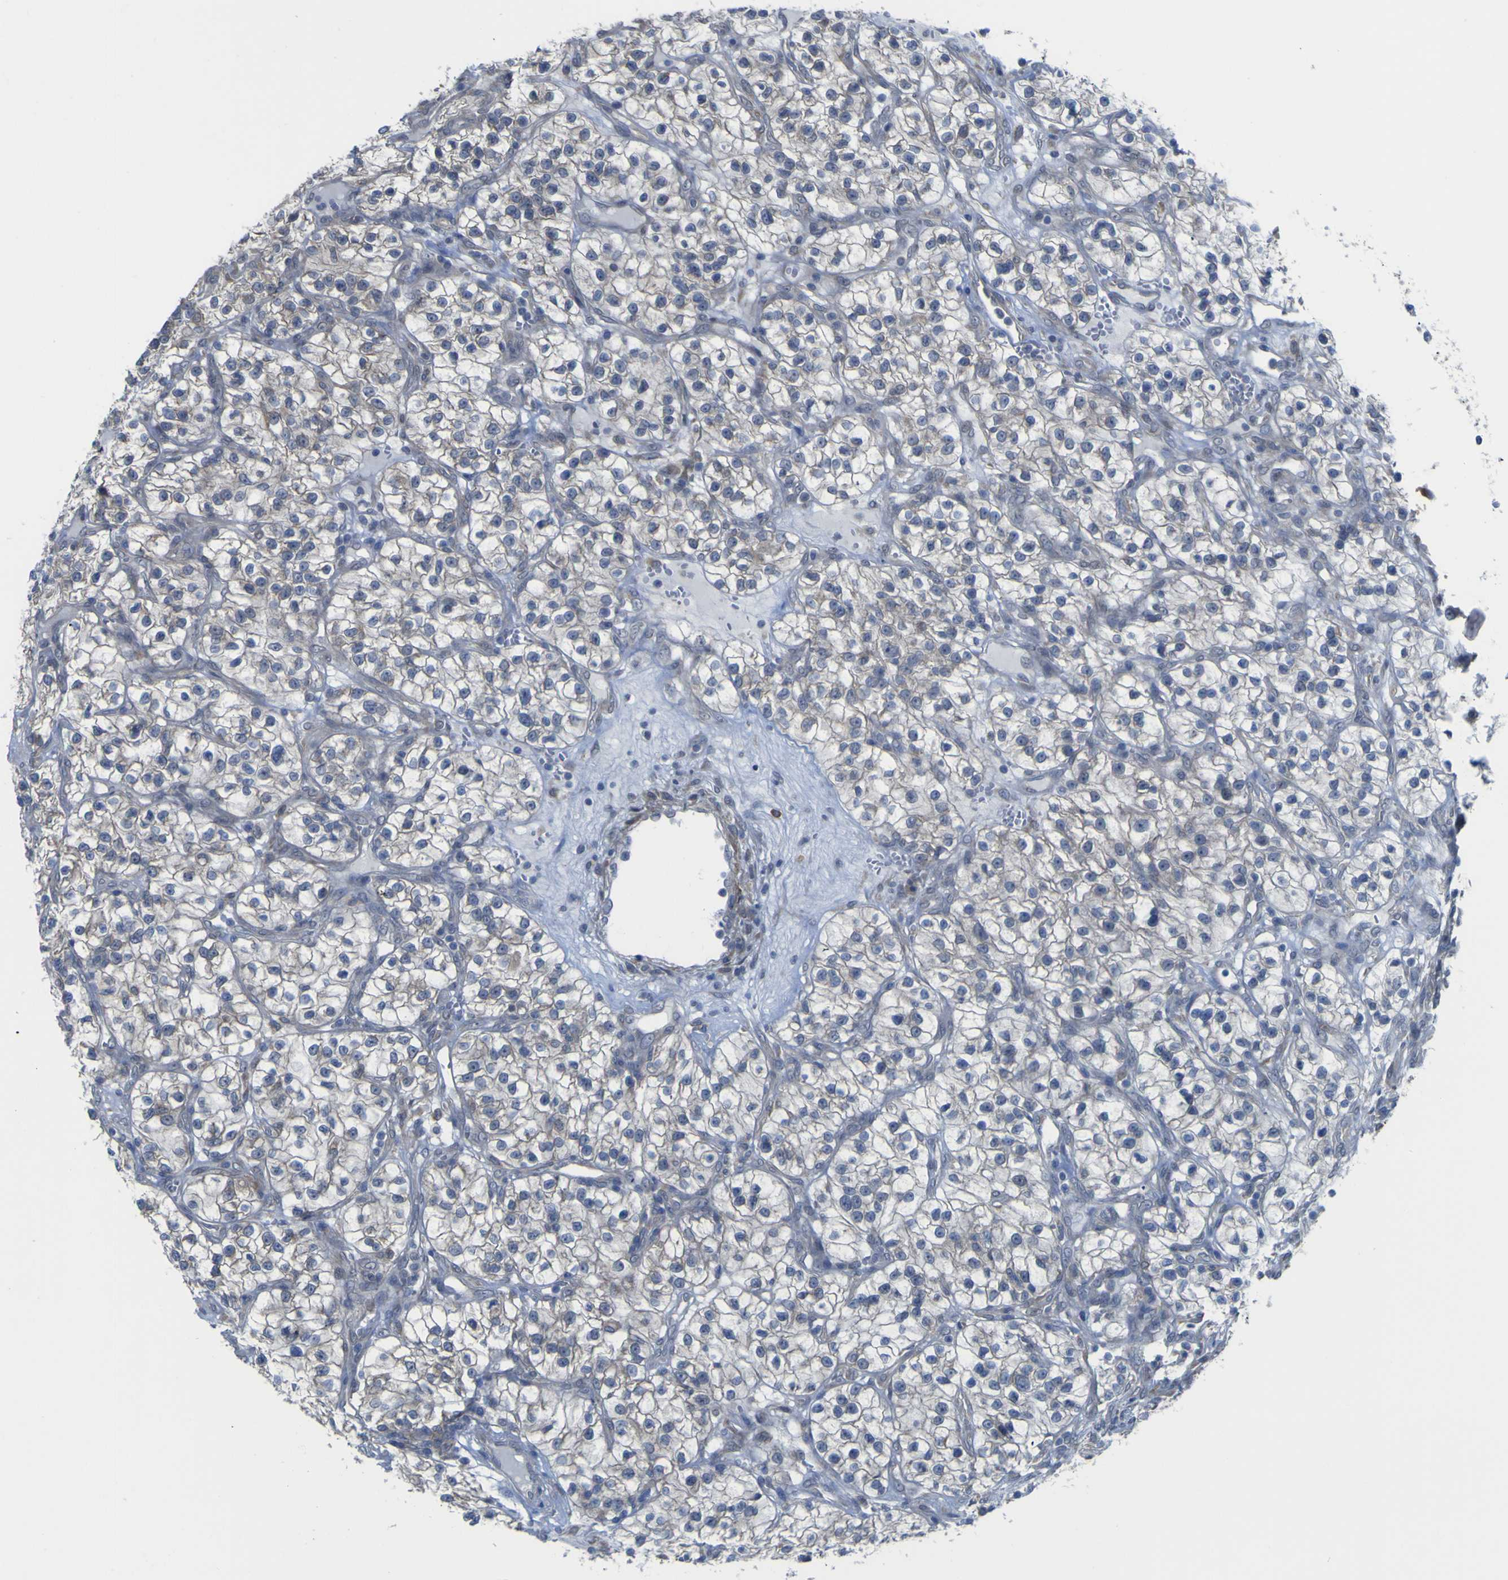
{"staining": {"intensity": "negative", "quantity": "none", "location": "none"}, "tissue": "renal cancer", "cell_type": "Tumor cells", "image_type": "cancer", "snomed": [{"axis": "morphology", "description": "Adenocarcinoma, NOS"}, {"axis": "topography", "description": "Kidney"}], "caption": "High magnification brightfield microscopy of adenocarcinoma (renal) stained with DAB (3,3'-diaminobenzidine) (brown) and counterstained with hematoxylin (blue): tumor cells show no significant staining. (Immunohistochemistry, brightfield microscopy, high magnification).", "gene": "TNFRSF11A", "patient": {"sex": "female", "age": 57}}